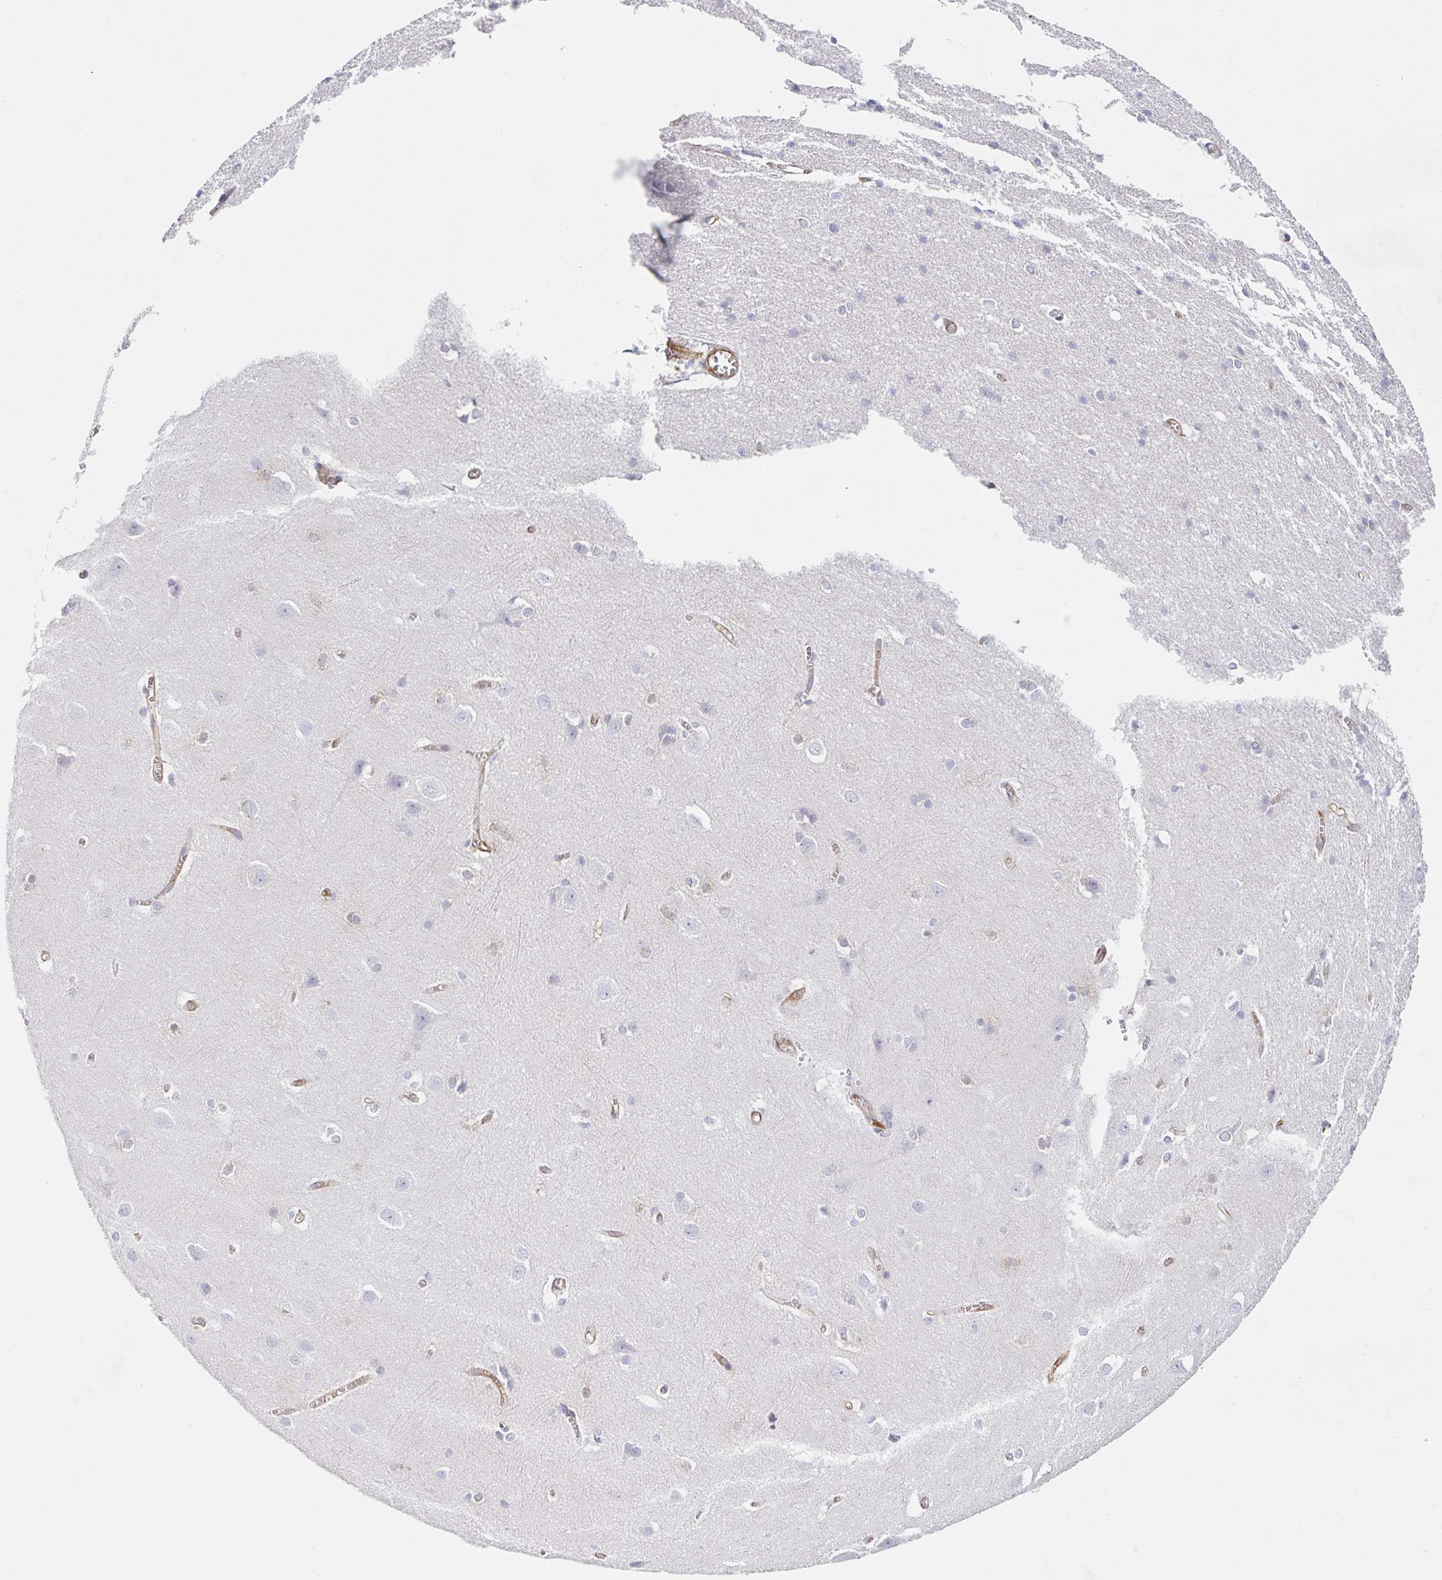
{"staining": {"intensity": "moderate", "quantity": "25%-75%", "location": "cytoplasmic/membranous"}, "tissue": "cerebral cortex", "cell_type": "Endothelial cells", "image_type": "normal", "snomed": [{"axis": "morphology", "description": "Normal tissue, NOS"}, {"axis": "topography", "description": "Cerebral cortex"}], "caption": "Moderate cytoplasmic/membranous staining for a protein is appreciated in approximately 25%-75% of endothelial cells of unremarkable cerebral cortex using immunohistochemistry.", "gene": "DOCK1", "patient": {"sex": "male", "age": 37}}